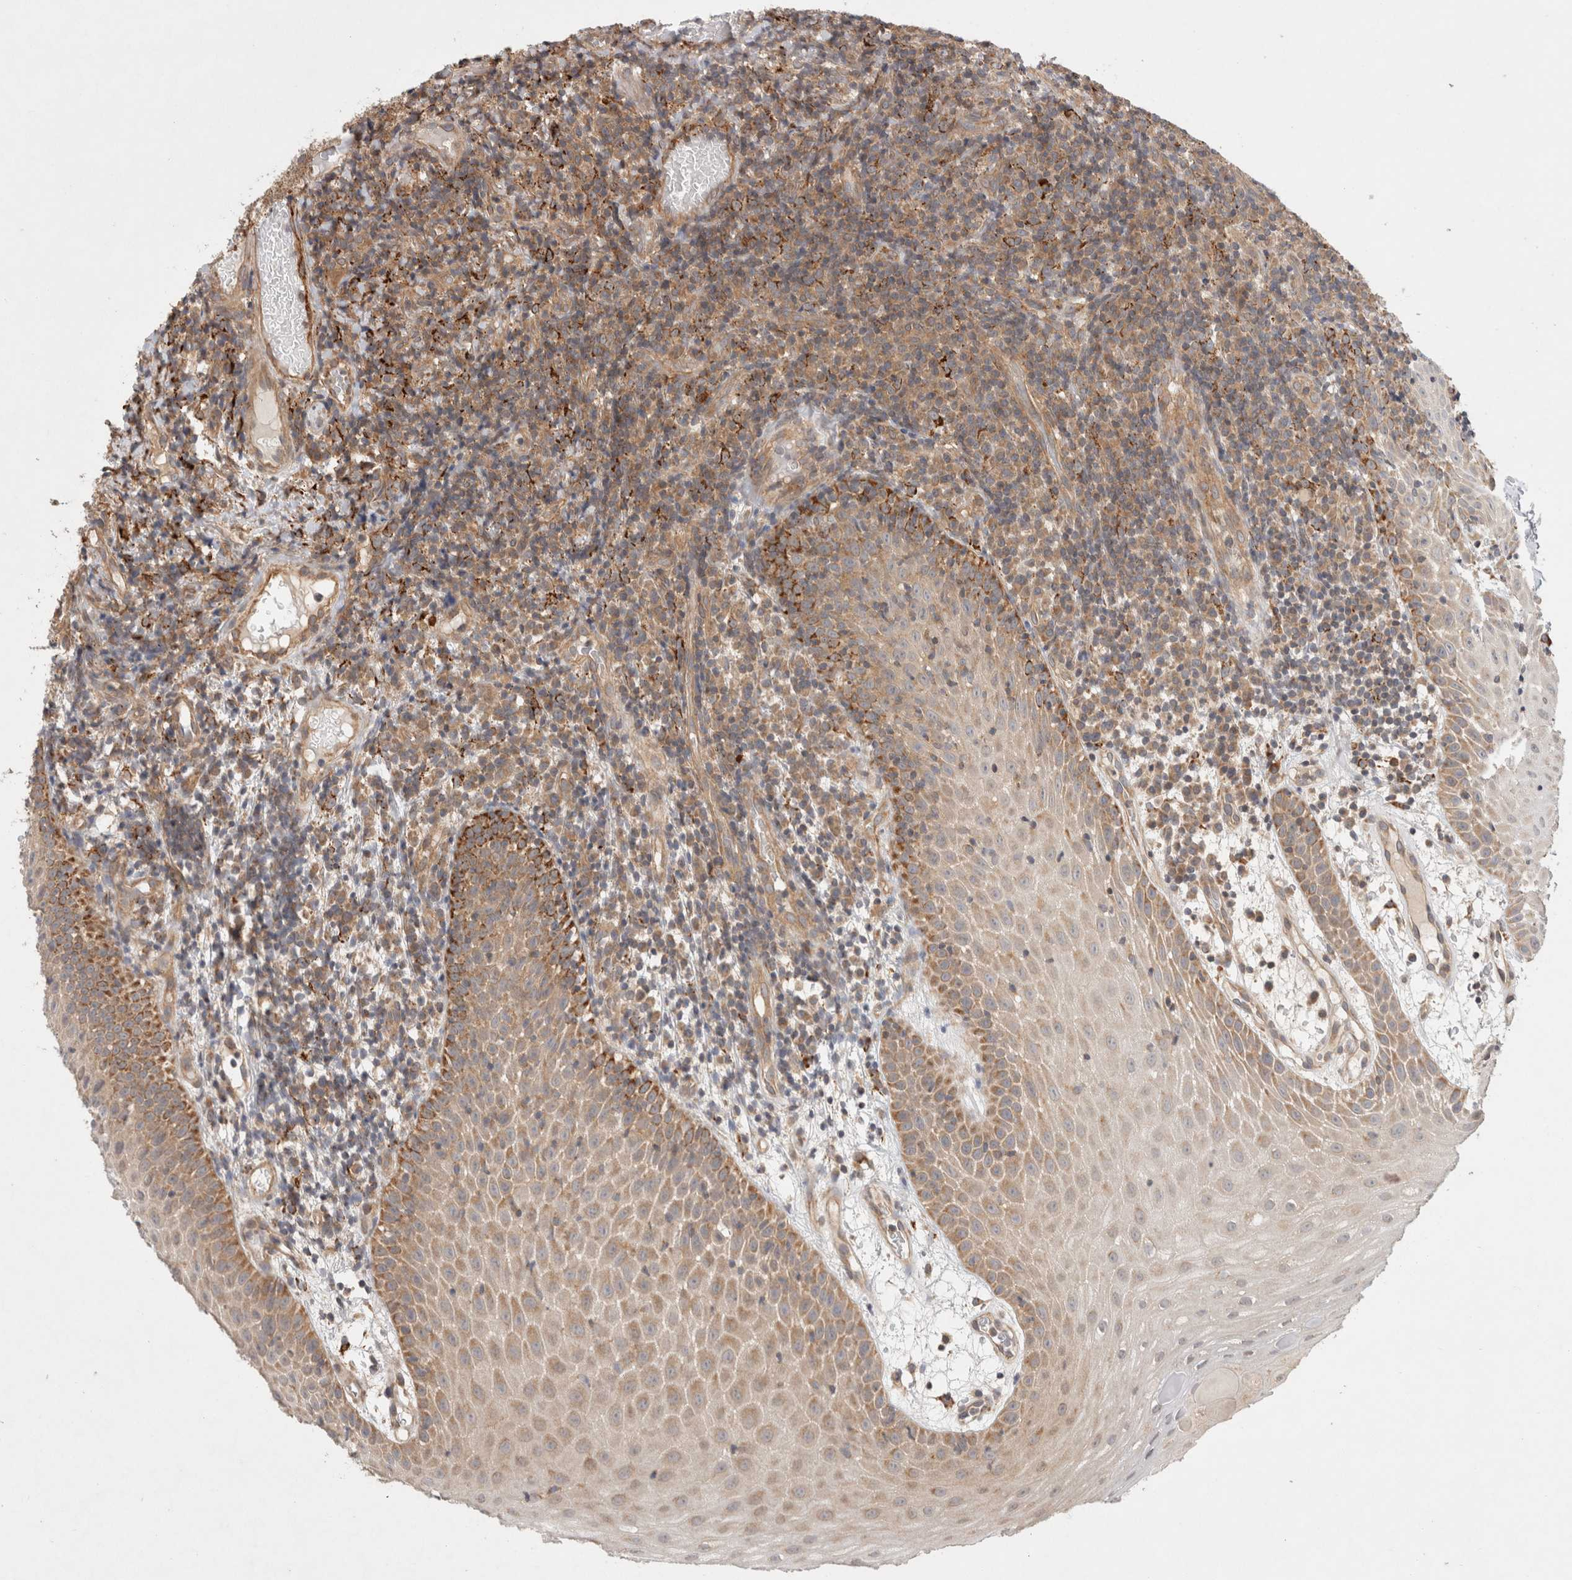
{"staining": {"intensity": "moderate", "quantity": ">75%", "location": "cytoplasmic/membranous"}, "tissue": "oral mucosa", "cell_type": "Squamous epithelial cells", "image_type": "normal", "snomed": [{"axis": "morphology", "description": "Normal tissue, NOS"}, {"axis": "topography", "description": "Oral tissue"}], "caption": "Brown immunohistochemical staining in benign oral mucosa displays moderate cytoplasmic/membranous expression in about >75% of squamous epithelial cells.", "gene": "HROB", "patient": {"sex": "male", "age": 60}}